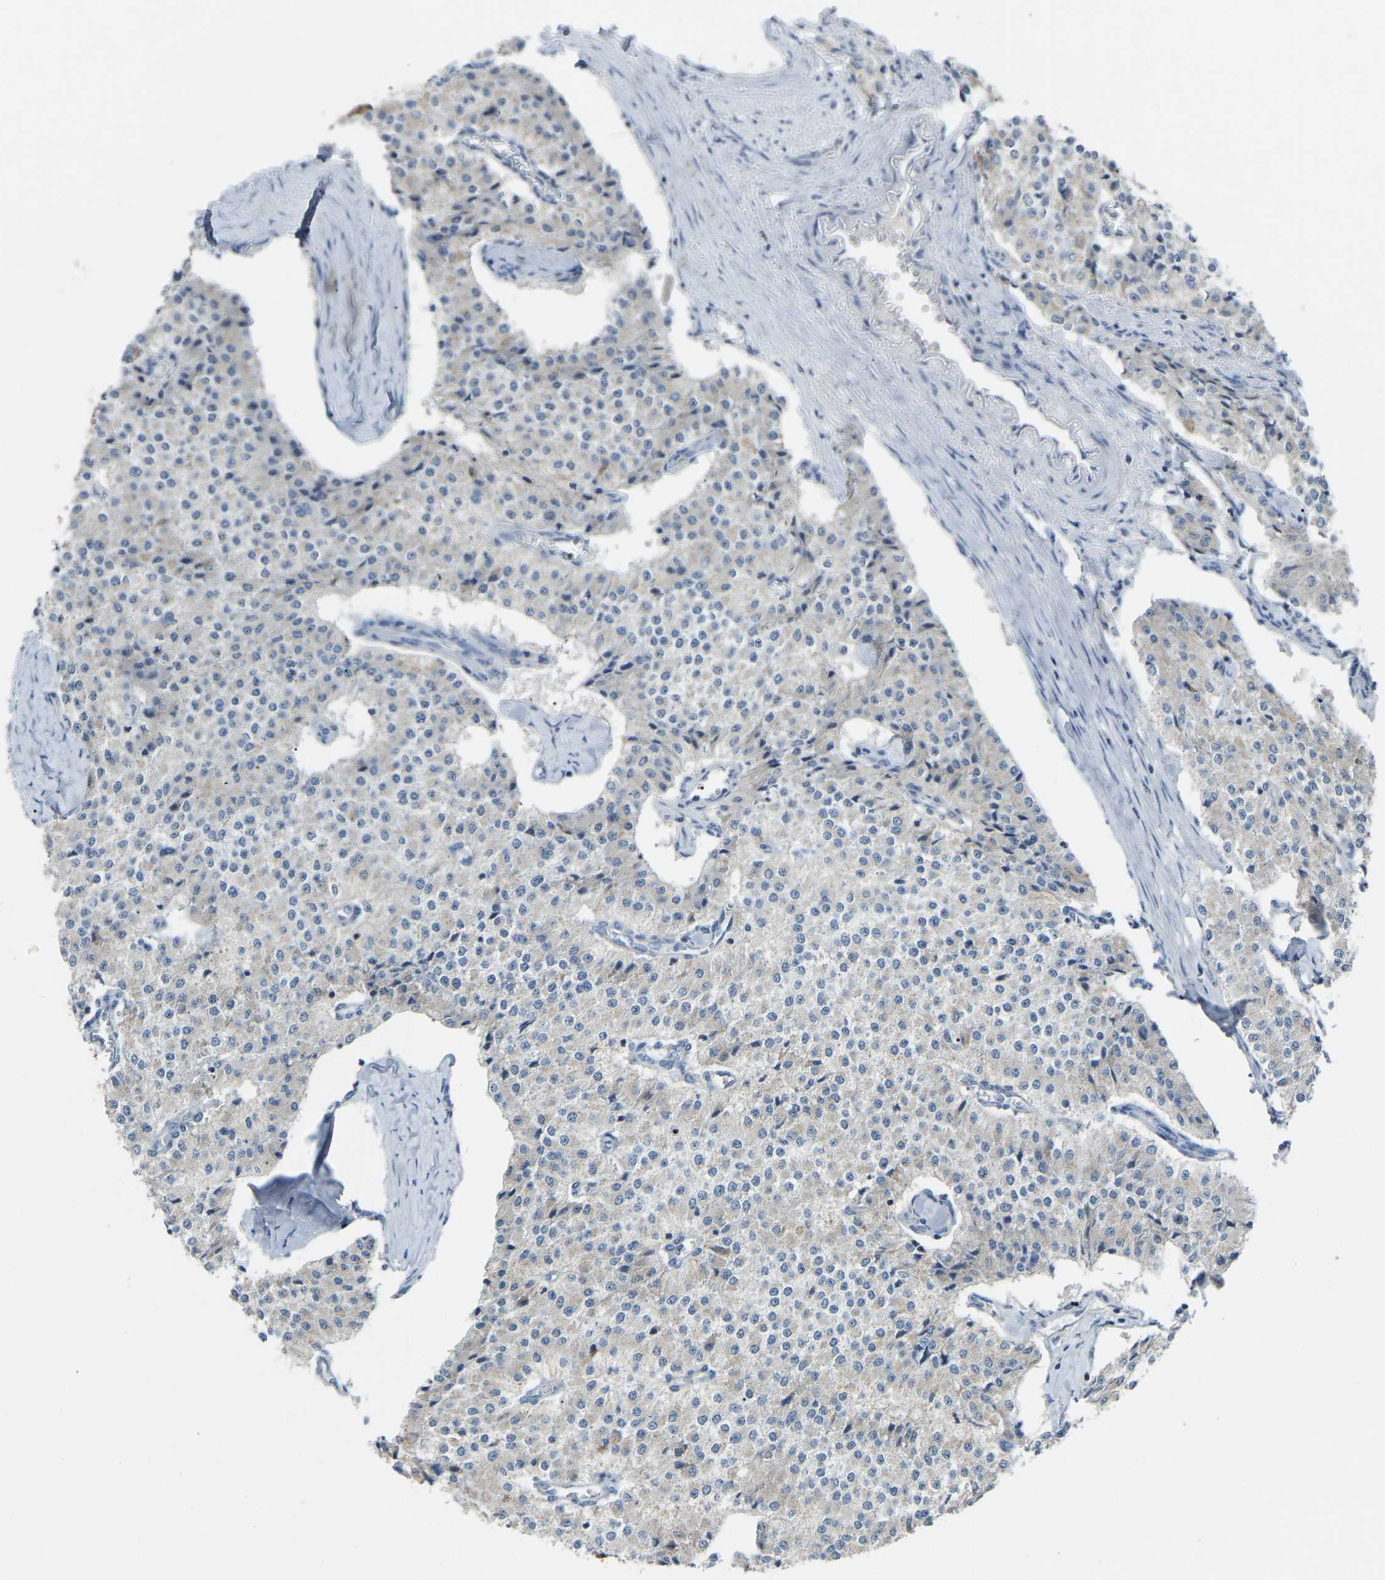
{"staining": {"intensity": "negative", "quantity": "none", "location": "none"}, "tissue": "carcinoid", "cell_type": "Tumor cells", "image_type": "cancer", "snomed": [{"axis": "morphology", "description": "Carcinoid, malignant, NOS"}, {"axis": "topography", "description": "Colon"}], "caption": "Protein analysis of carcinoid displays no significant staining in tumor cells.", "gene": "CANT1", "patient": {"sex": "female", "age": 52}}